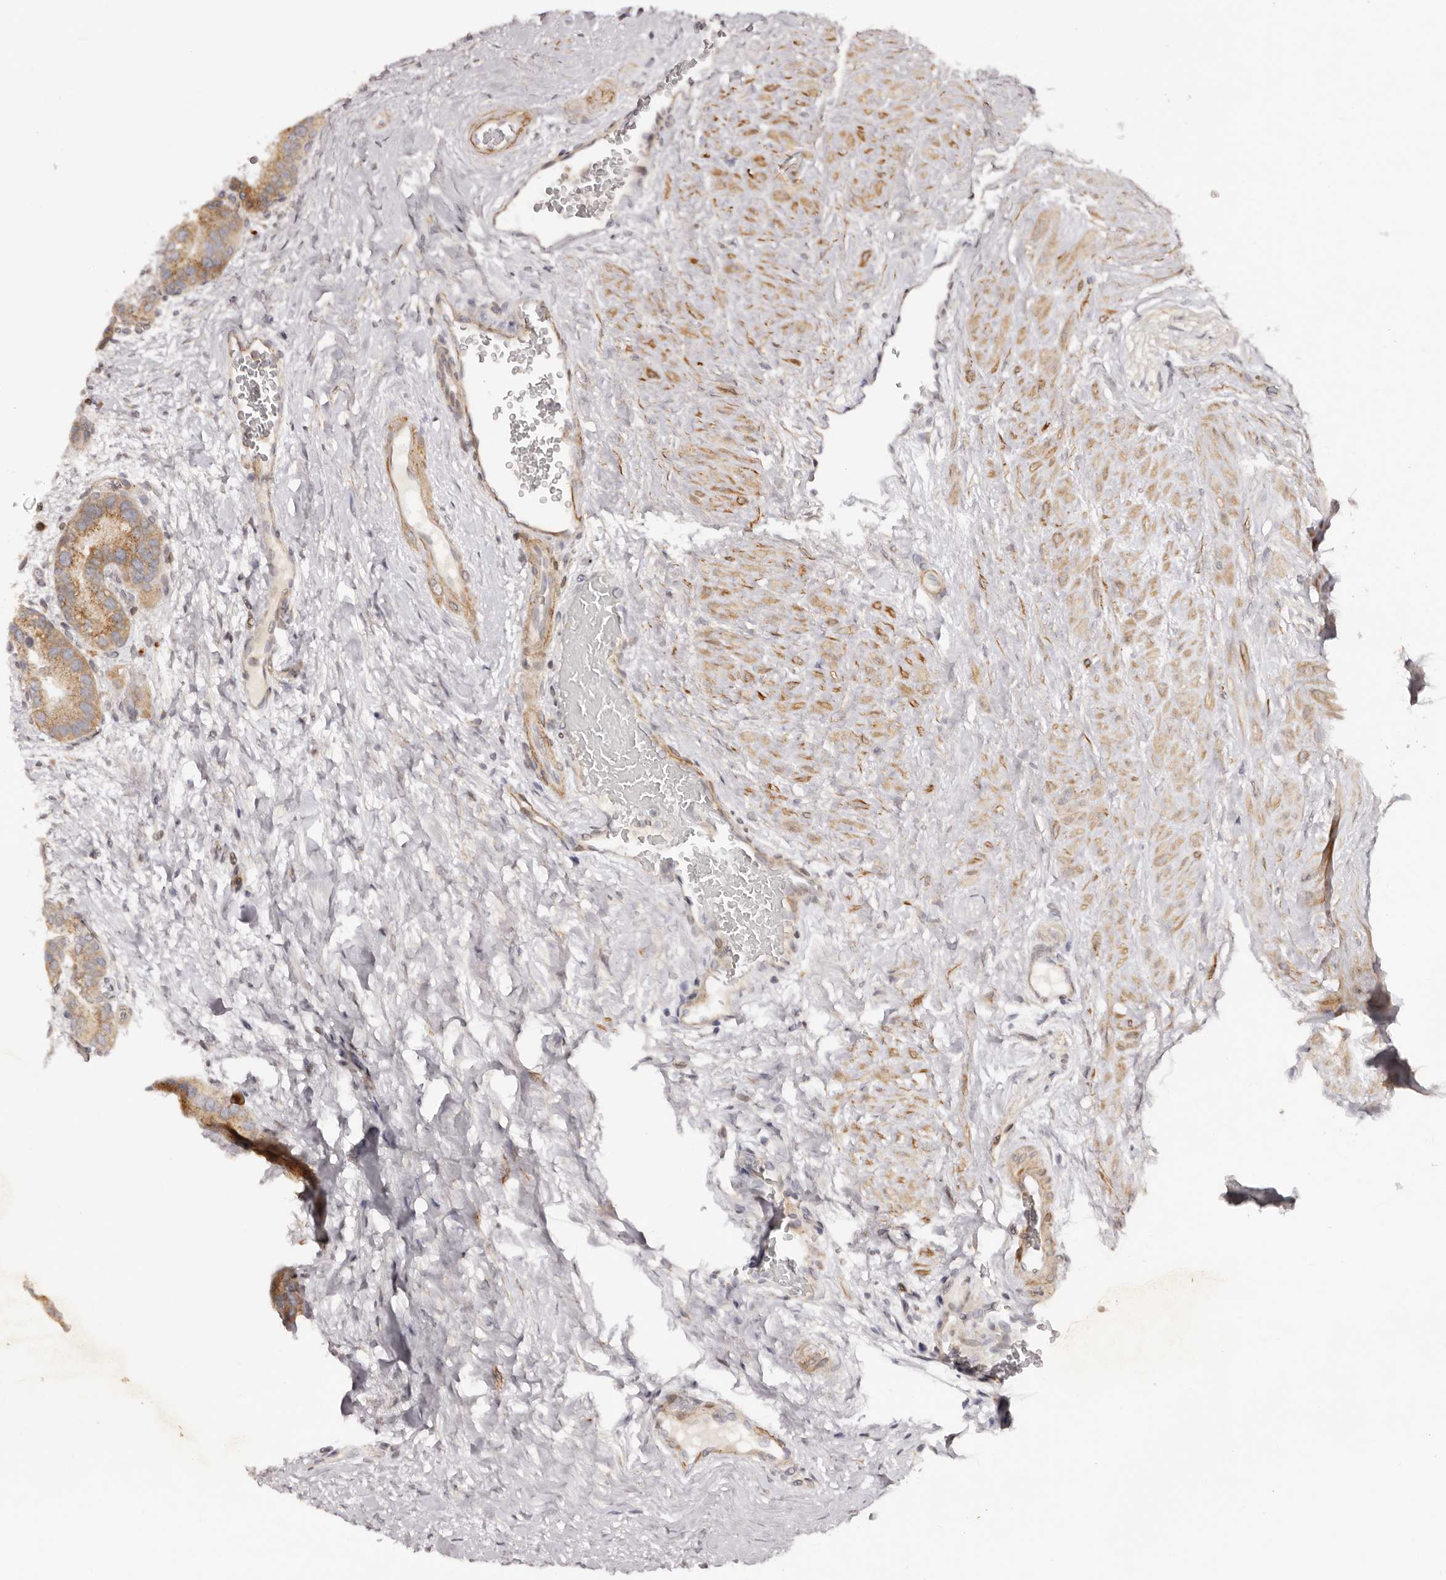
{"staining": {"intensity": "moderate", "quantity": "25%-75%", "location": "cytoplasmic/membranous"}, "tissue": "prostate cancer", "cell_type": "Tumor cells", "image_type": "cancer", "snomed": [{"axis": "morphology", "description": "Adenocarcinoma, High grade"}, {"axis": "topography", "description": "Prostate"}], "caption": "High-power microscopy captured an IHC photomicrograph of prostate cancer, revealing moderate cytoplasmic/membranous positivity in about 25%-75% of tumor cells.", "gene": "MICAL2", "patient": {"sex": "male", "age": 56}}